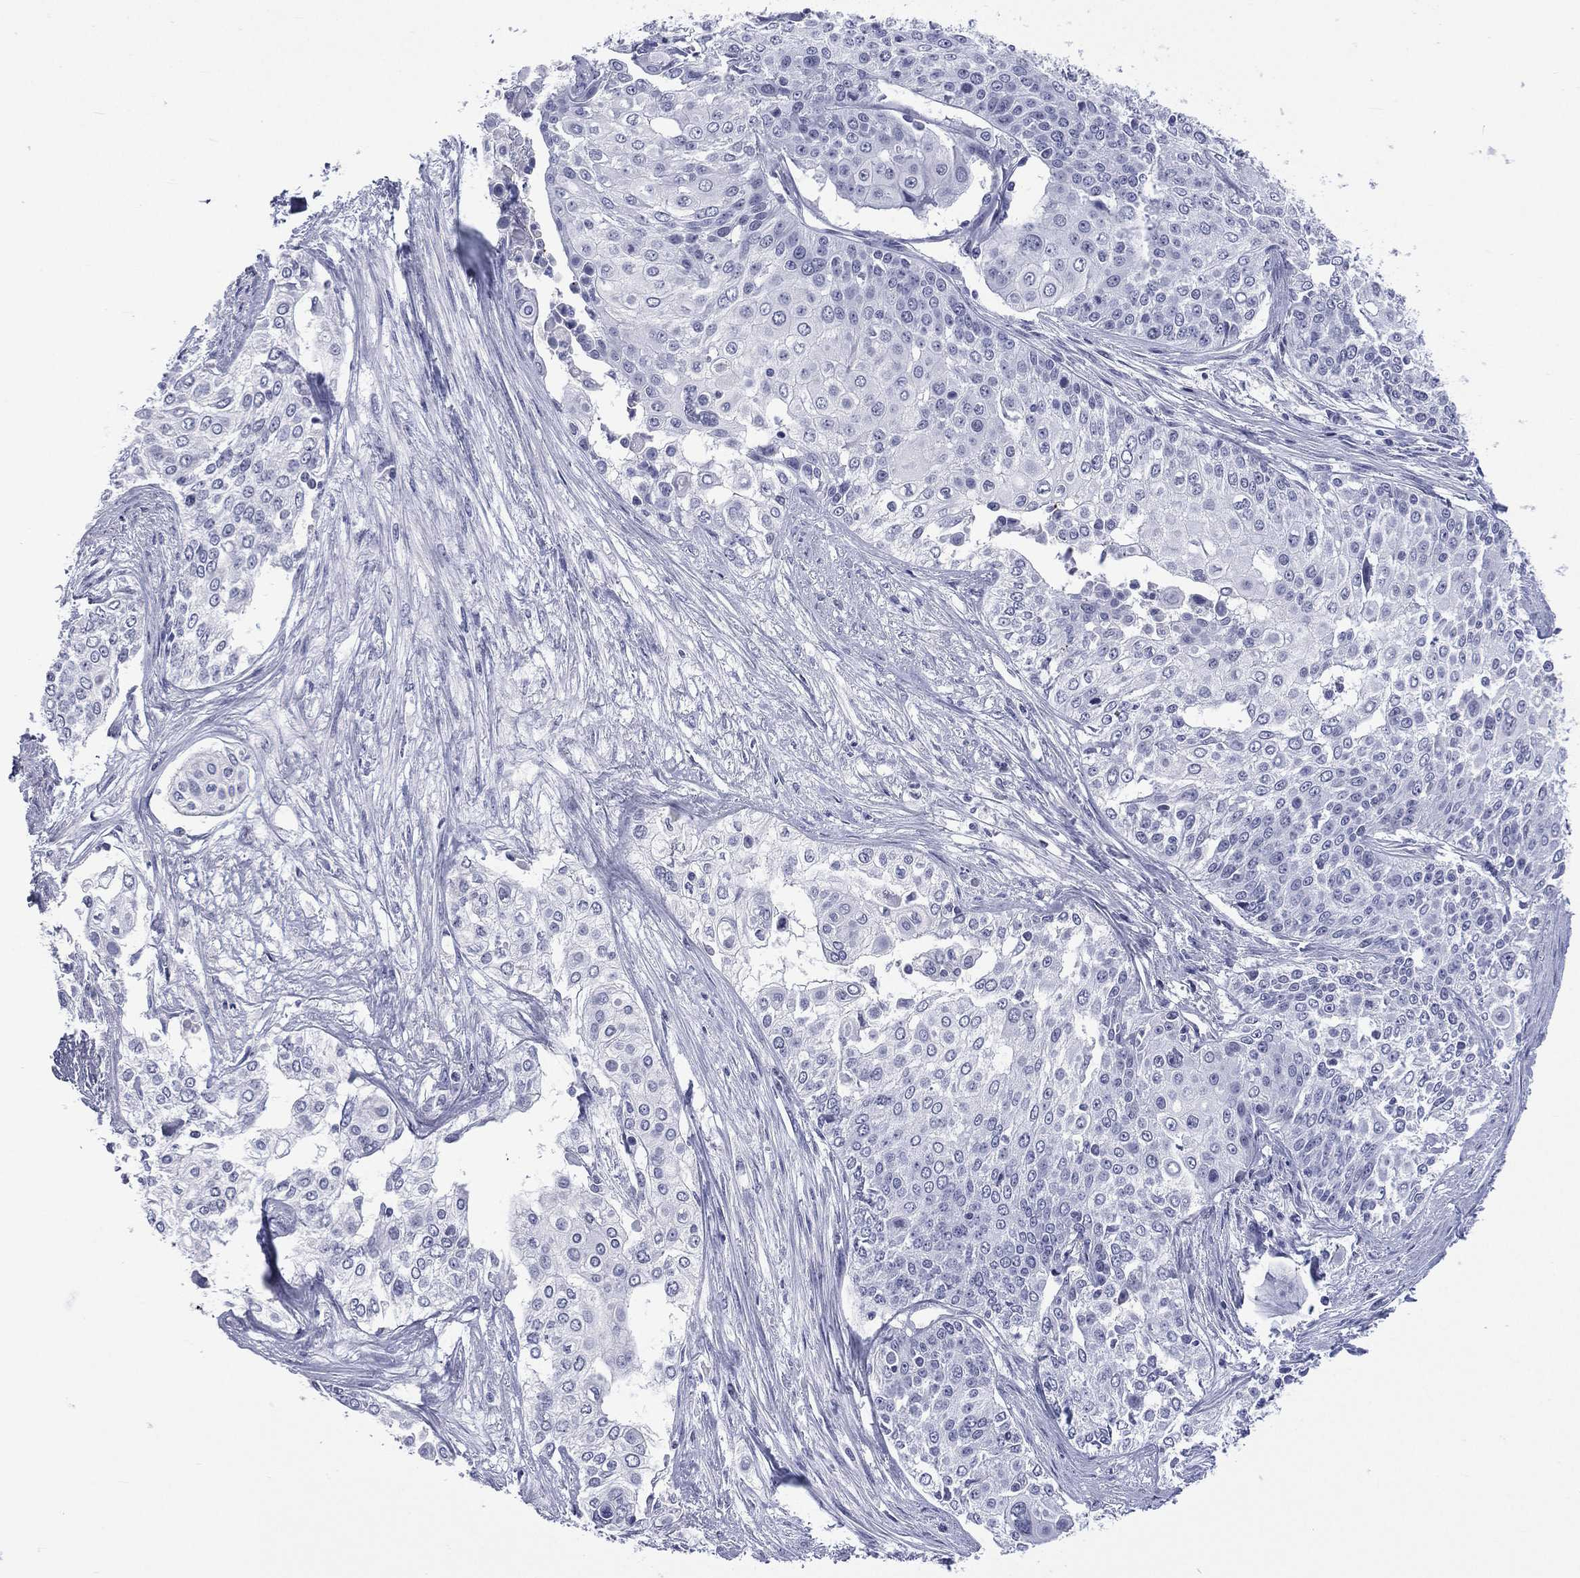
{"staining": {"intensity": "negative", "quantity": "none", "location": "none"}, "tissue": "cervical cancer", "cell_type": "Tumor cells", "image_type": "cancer", "snomed": [{"axis": "morphology", "description": "Squamous cell carcinoma, NOS"}, {"axis": "topography", "description": "Cervix"}], "caption": "A histopathology image of human cervical cancer (squamous cell carcinoma) is negative for staining in tumor cells.", "gene": "SSX1", "patient": {"sex": "female", "age": 39}}